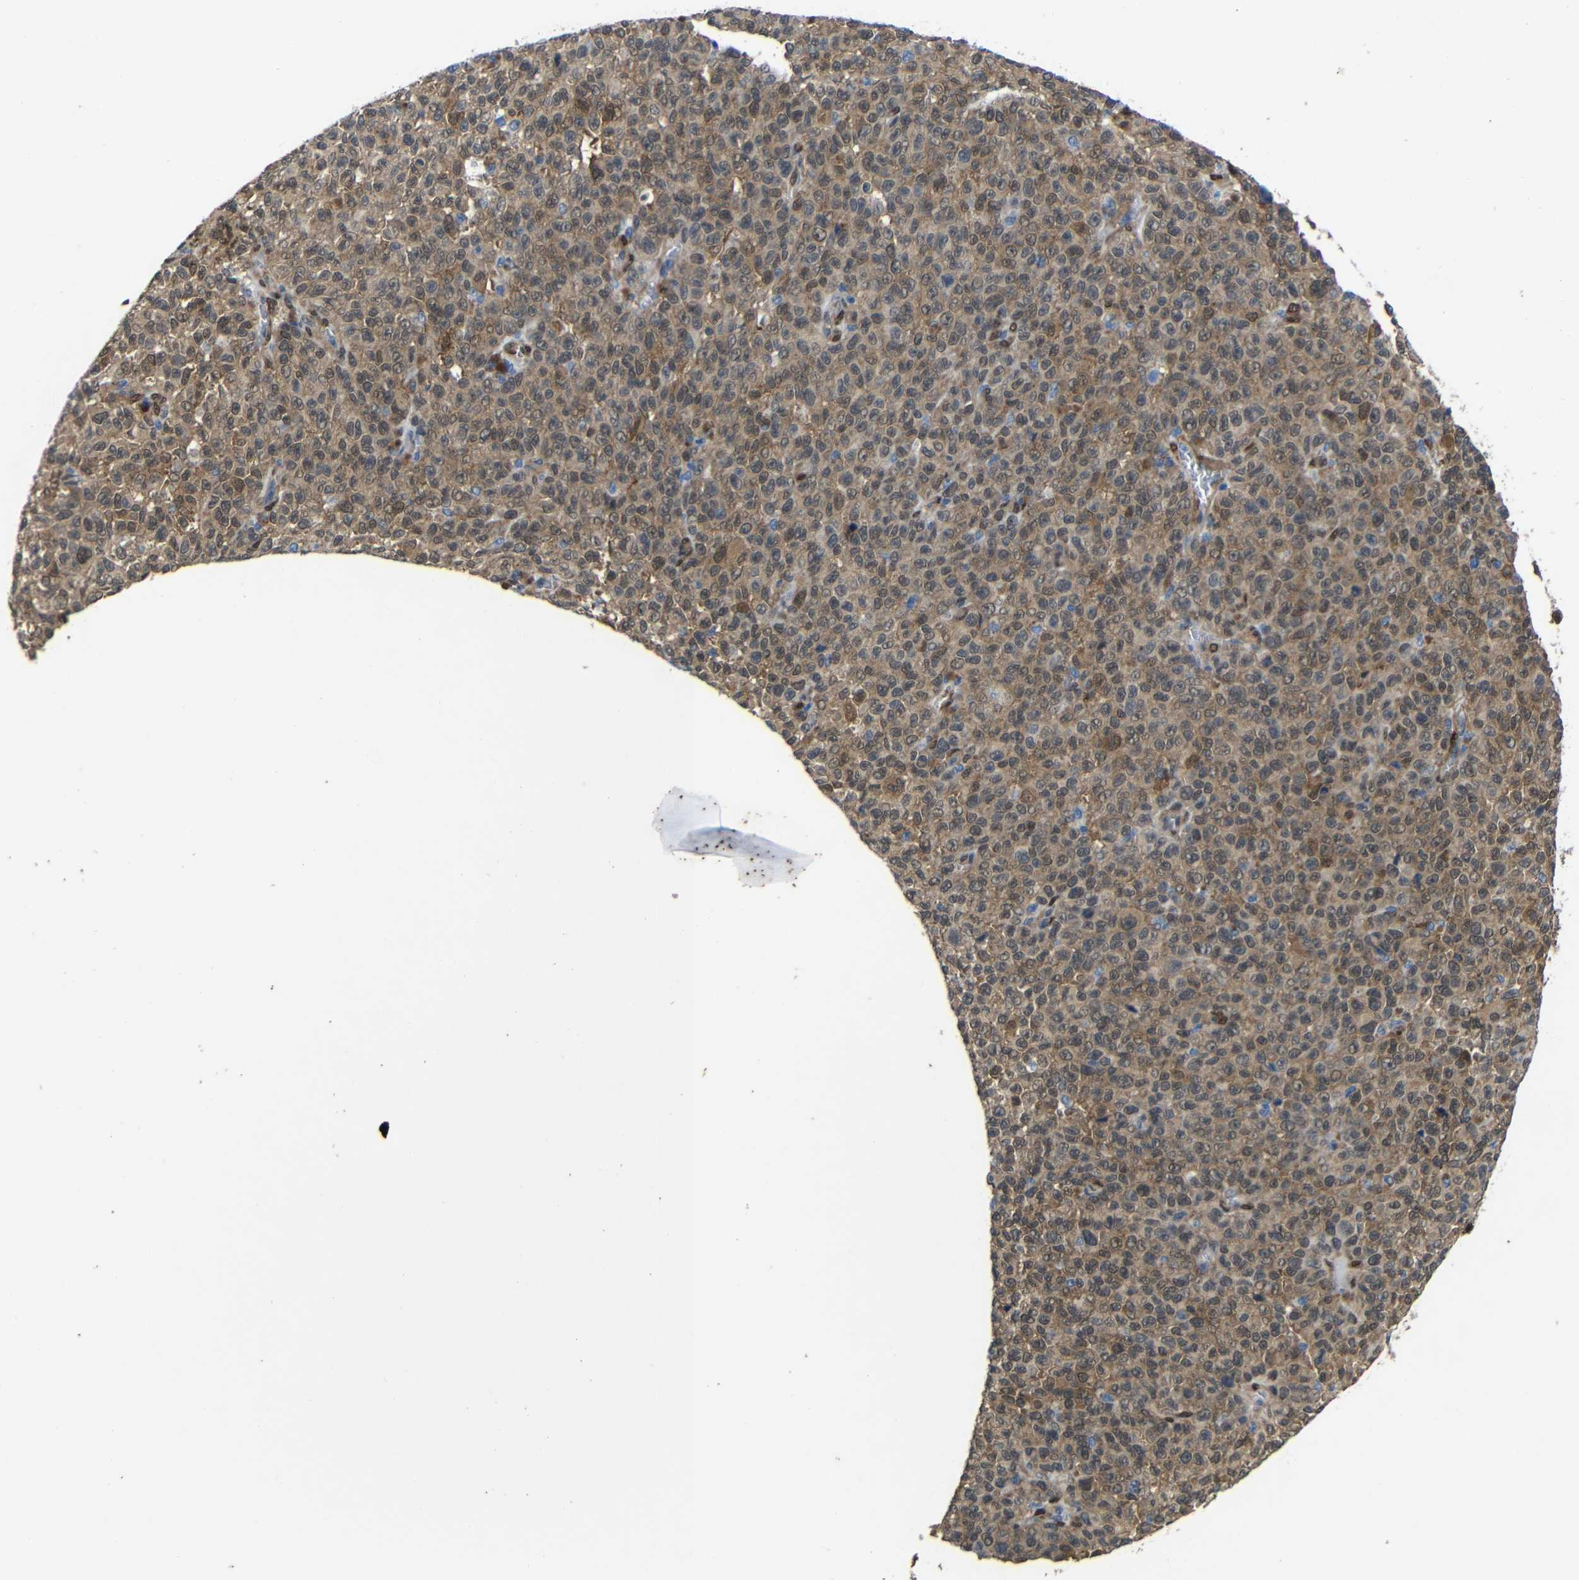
{"staining": {"intensity": "moderate", "quantity": ">75%", "location": "cytoplasmic/membranous"}, "tissue": "melanoma", "cell_type": "Tumor cells", "image_type": "cancer", "snomed": [{"axis": "morphology", "description": "Malignant melanoma, NOS"}, {"axis": "topography", "description": "Skin"}], "caption": "Melanoma was stained to show a protein in brown. There is medium levels of moderate cytoplasmic/membranous expression in approximately >75% of tumor cells.", "gene": "YAP1", "patient": {"sex": "female", "age": 82}}